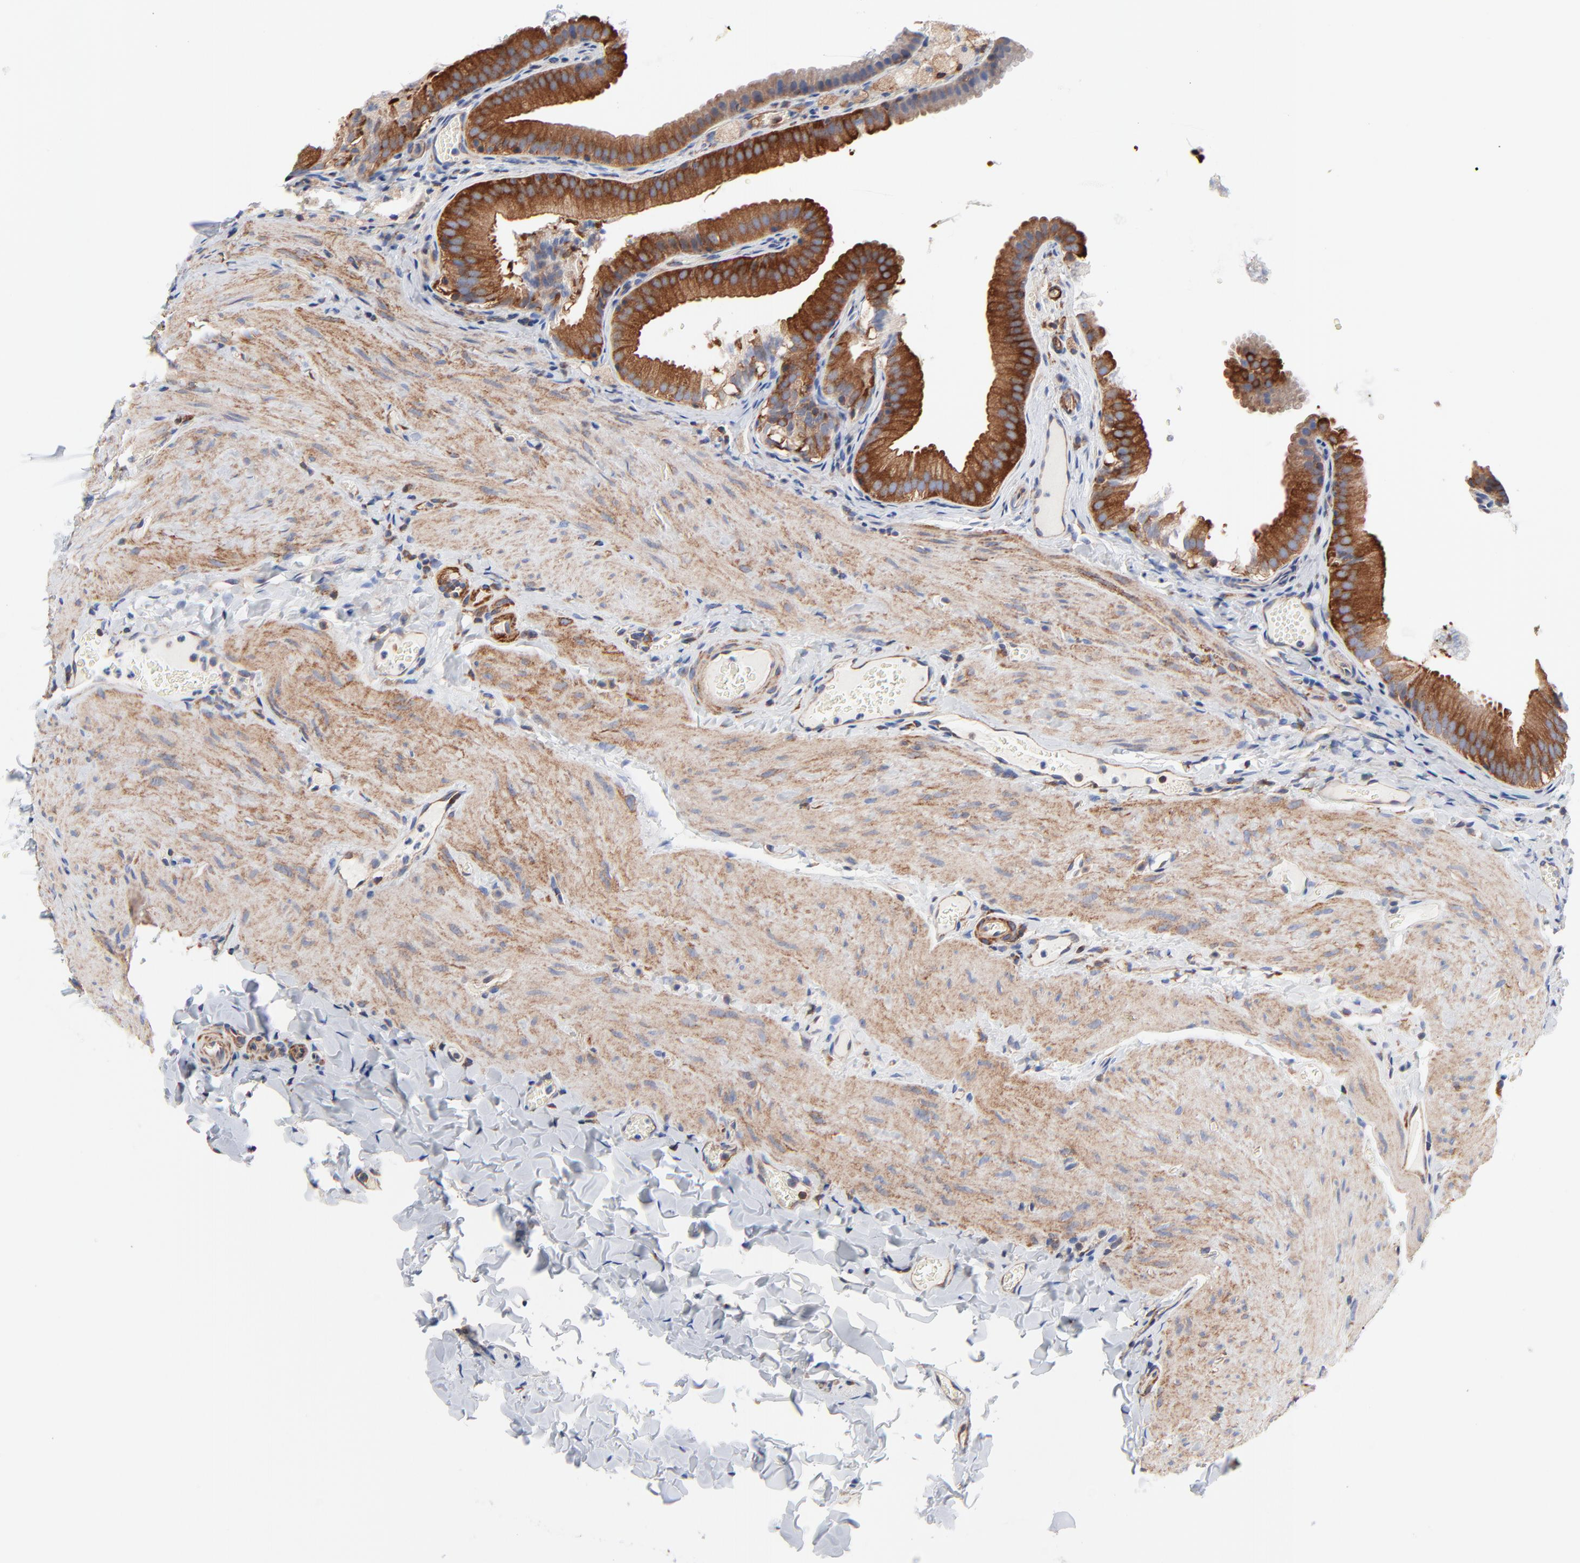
{"staining": {"intensity": "strong", "quantity": ">75%", "location": "cytoplasmic/membranous"}, "tissue": "gallbladder", "cell_type": "Glandular cells", "image_type": "normal", "snomed": [{"axis": "morphology", "description": "Normal tissue, NOS"}, {"axis": "topography", "description": "Gallbladder"}], "caption": "A high-resolution photomicrograph shows immunohistochemistry staining of unremarkable gallbladder, which displays strong cytoplasmic/membranous positivity in approximately >75% of glandular cells. (Brightfield microscopy of DAB IHC at high magnification).", "gene": "CD2AP", "patient": {"sex": "female", "age": 24}}